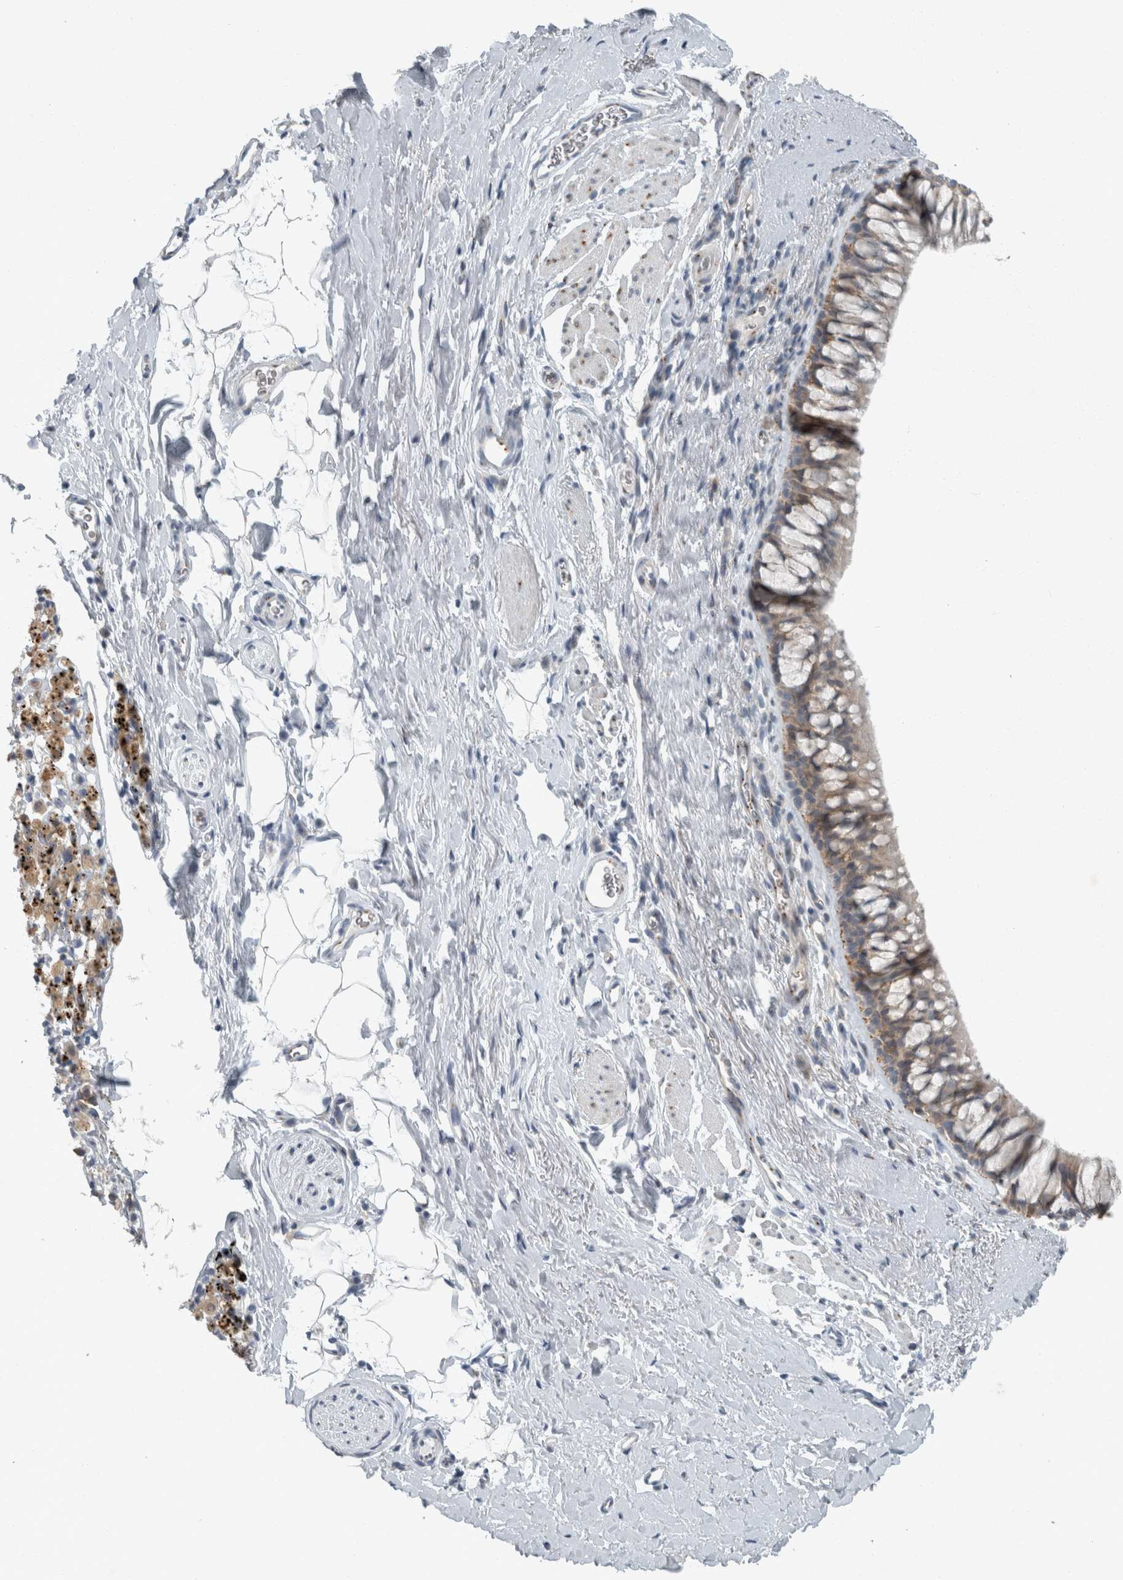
{"staining": {"intensity": "weak", "quantity": "<25%", "location": "cytoplasmic/membranous"}, "tissue": "bronchus", "cell_type": "Respiratory epithelial cells", "image_type": "normal", "snomed": [{"axis": "morphology", "description": "Normal tissue, NOS"}, {"axis": "topography", "description": "Cartilage tissue"}, {"axis": "topography", "description": "Bronchus"}], "caption": "Respiratory epithelial cells are negative for protein expression in unremarkable human bronchus. (DAB (3,3'-diaminobenzidine) immunohistochemistry visualized using brightfield microscopy, high magnification).", "gene": "KIF1C", "patient": {"sex": "female", "age": 53}}